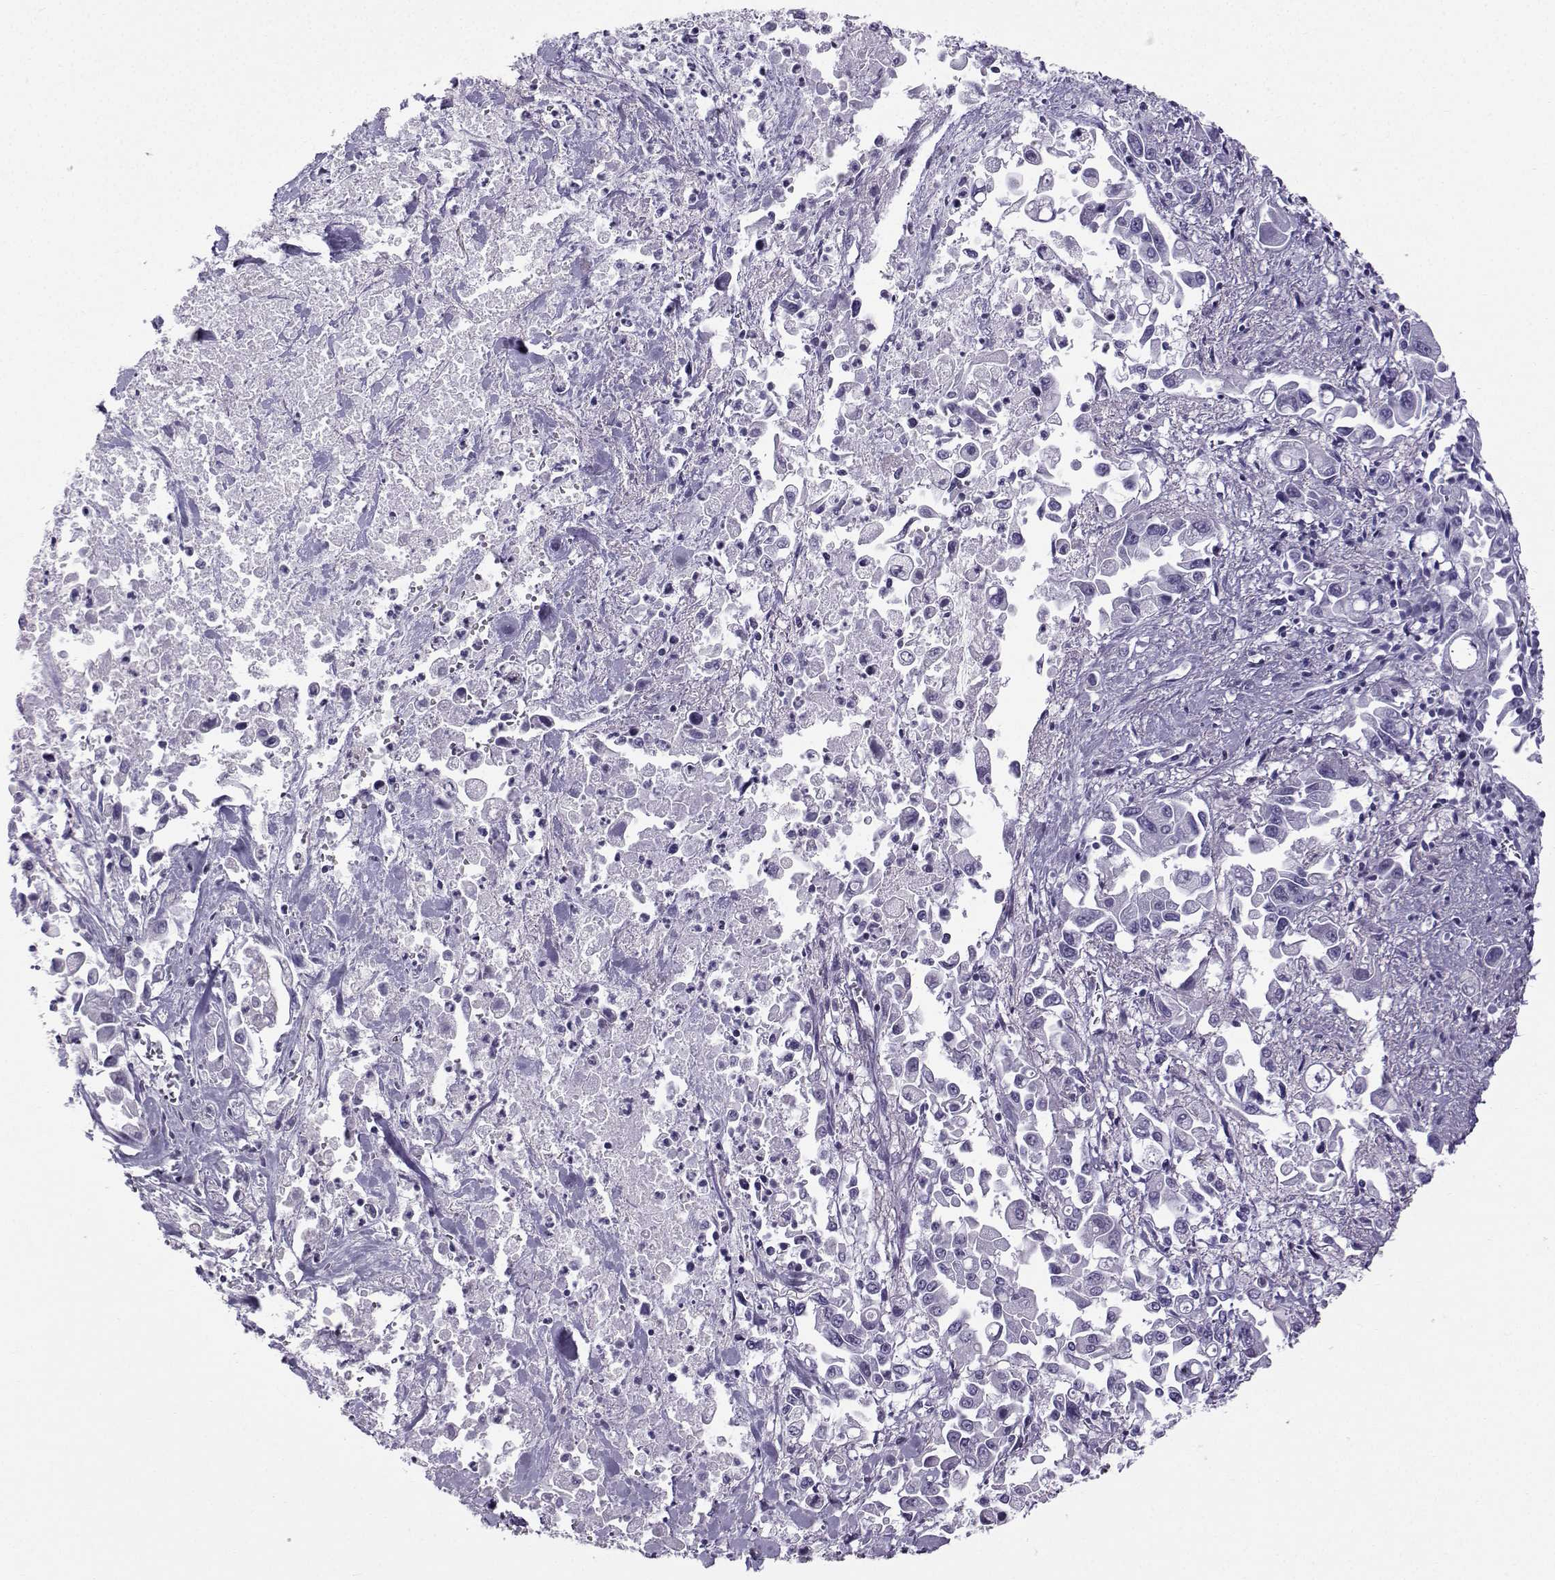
{"staining": {"intensity": "negative", "quantity": "none", "location": "none"}, "tissue": "pancreatic cancer", "cell_type": "Tumor cells", "image_type": "cancer", "snomed": [{"axis": "morphology", "description": "Adenocarcinoma, NOS"}, {"axis": "topography", "description": "Pancreas"}], "caption": "Immunohistochemistry photomicrograph of neoplastic tissue: human pancreatic cancer stained with DAB (3,3'-diaminobenzidine) reveals no significant protein staining in tumor cells.", "gene": "ZBTB8B", "patient": {"sex": "female", "age": 83}}